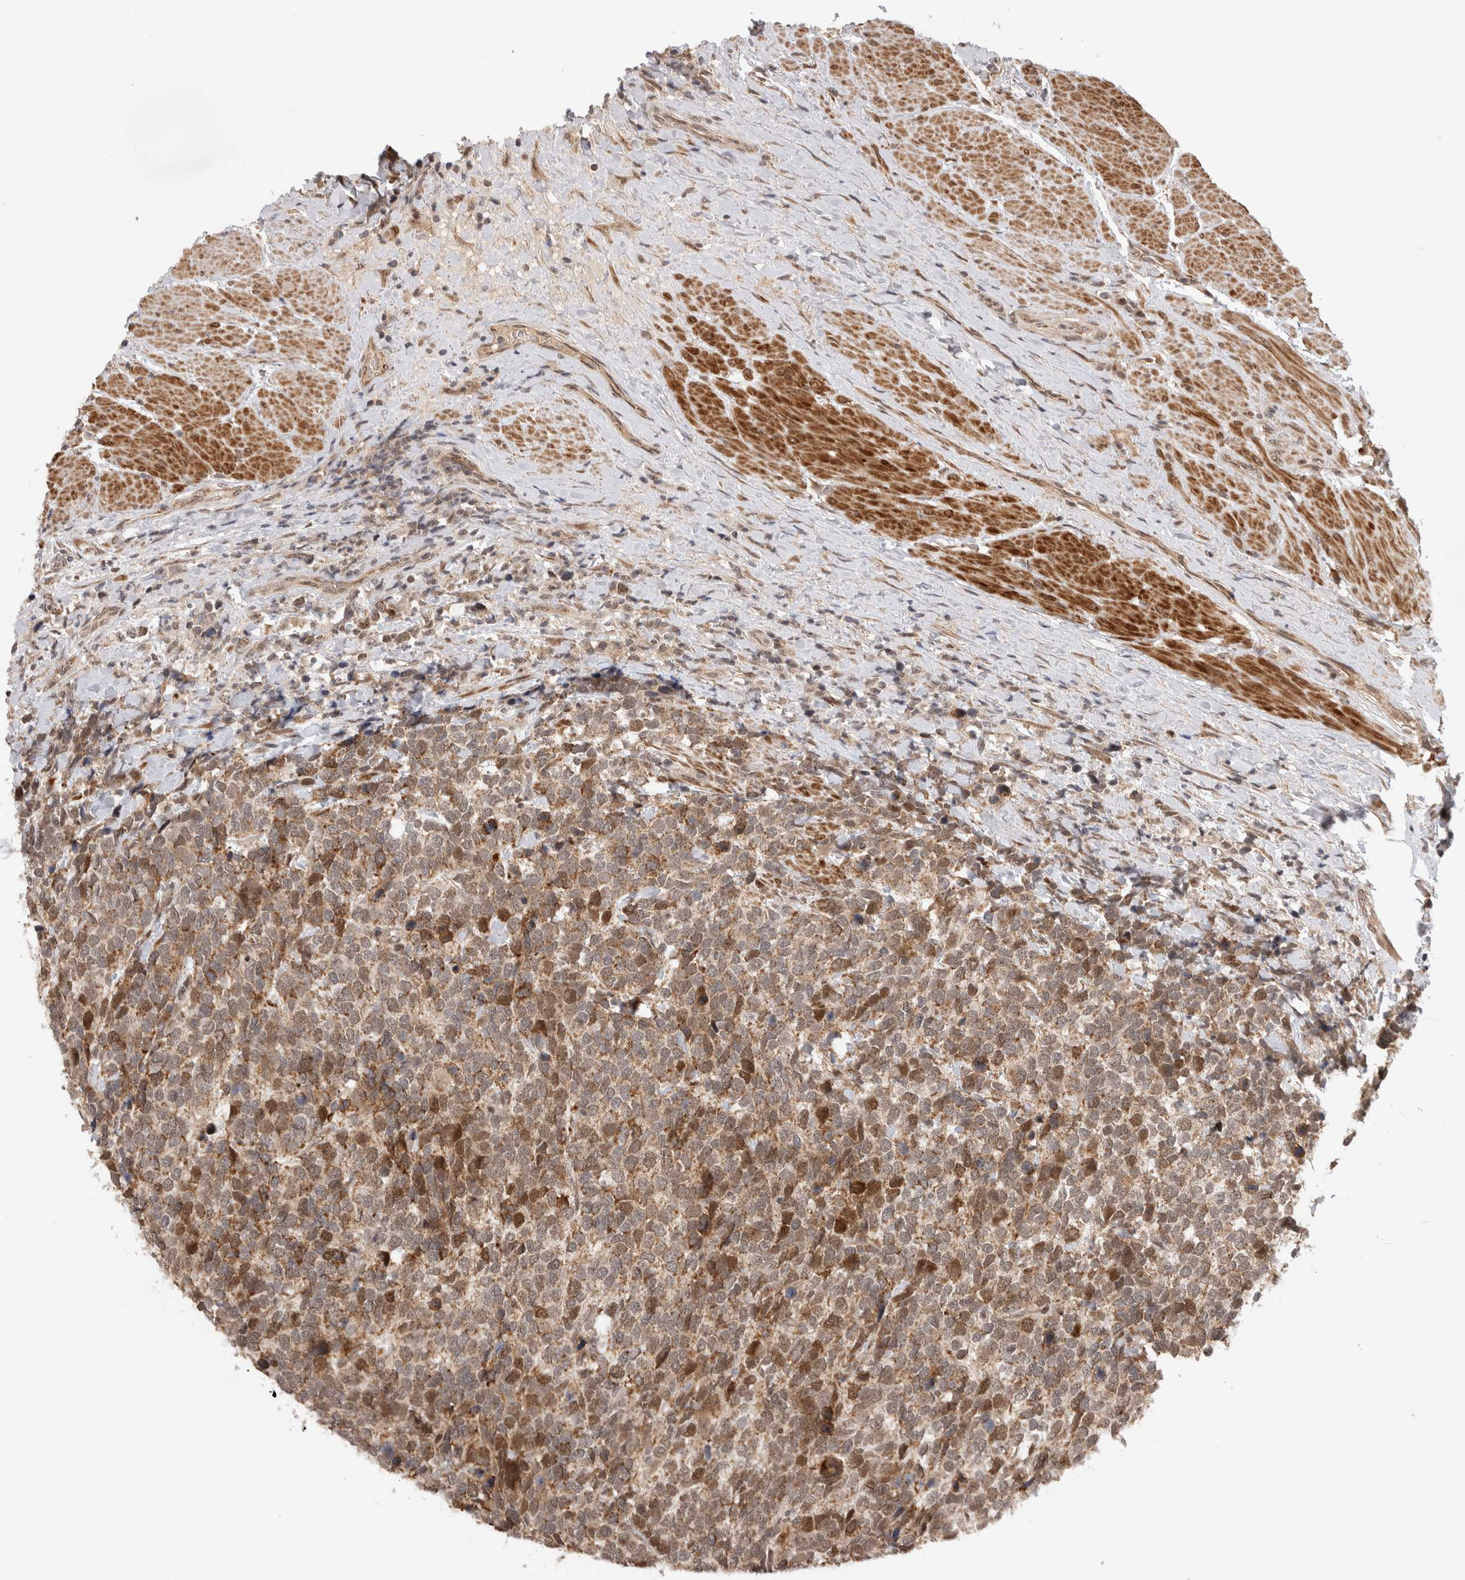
{"staining": {"intensity": "moderate", "quantity": ">75%", "location": "cytoplasmic/membranous,nuclear"}, "tissue": "urothelial cancer", "cell_type": "Tumor cells", "image_type": "cancer", "snomed": [{"axis": "morphology", "description": "Urothelial carcinoma, High grade"}, {"axis": "topography", "description": "Urinary bladder"}], "caption": "Urothelial cancer stained with immunohistochemistry (IHC) demonstrates moderate cytoplasmic/membranous and nuclear expression in about >75% of tumor cells. The protein is stained brown, and the nuclei are stained in blue (DAB (3,3'-diaminobenzidine) IHC with brightfield microscopy, high magnification).", "gene": "TMEM65", "patient": {"sex": "female", "age": 82}}